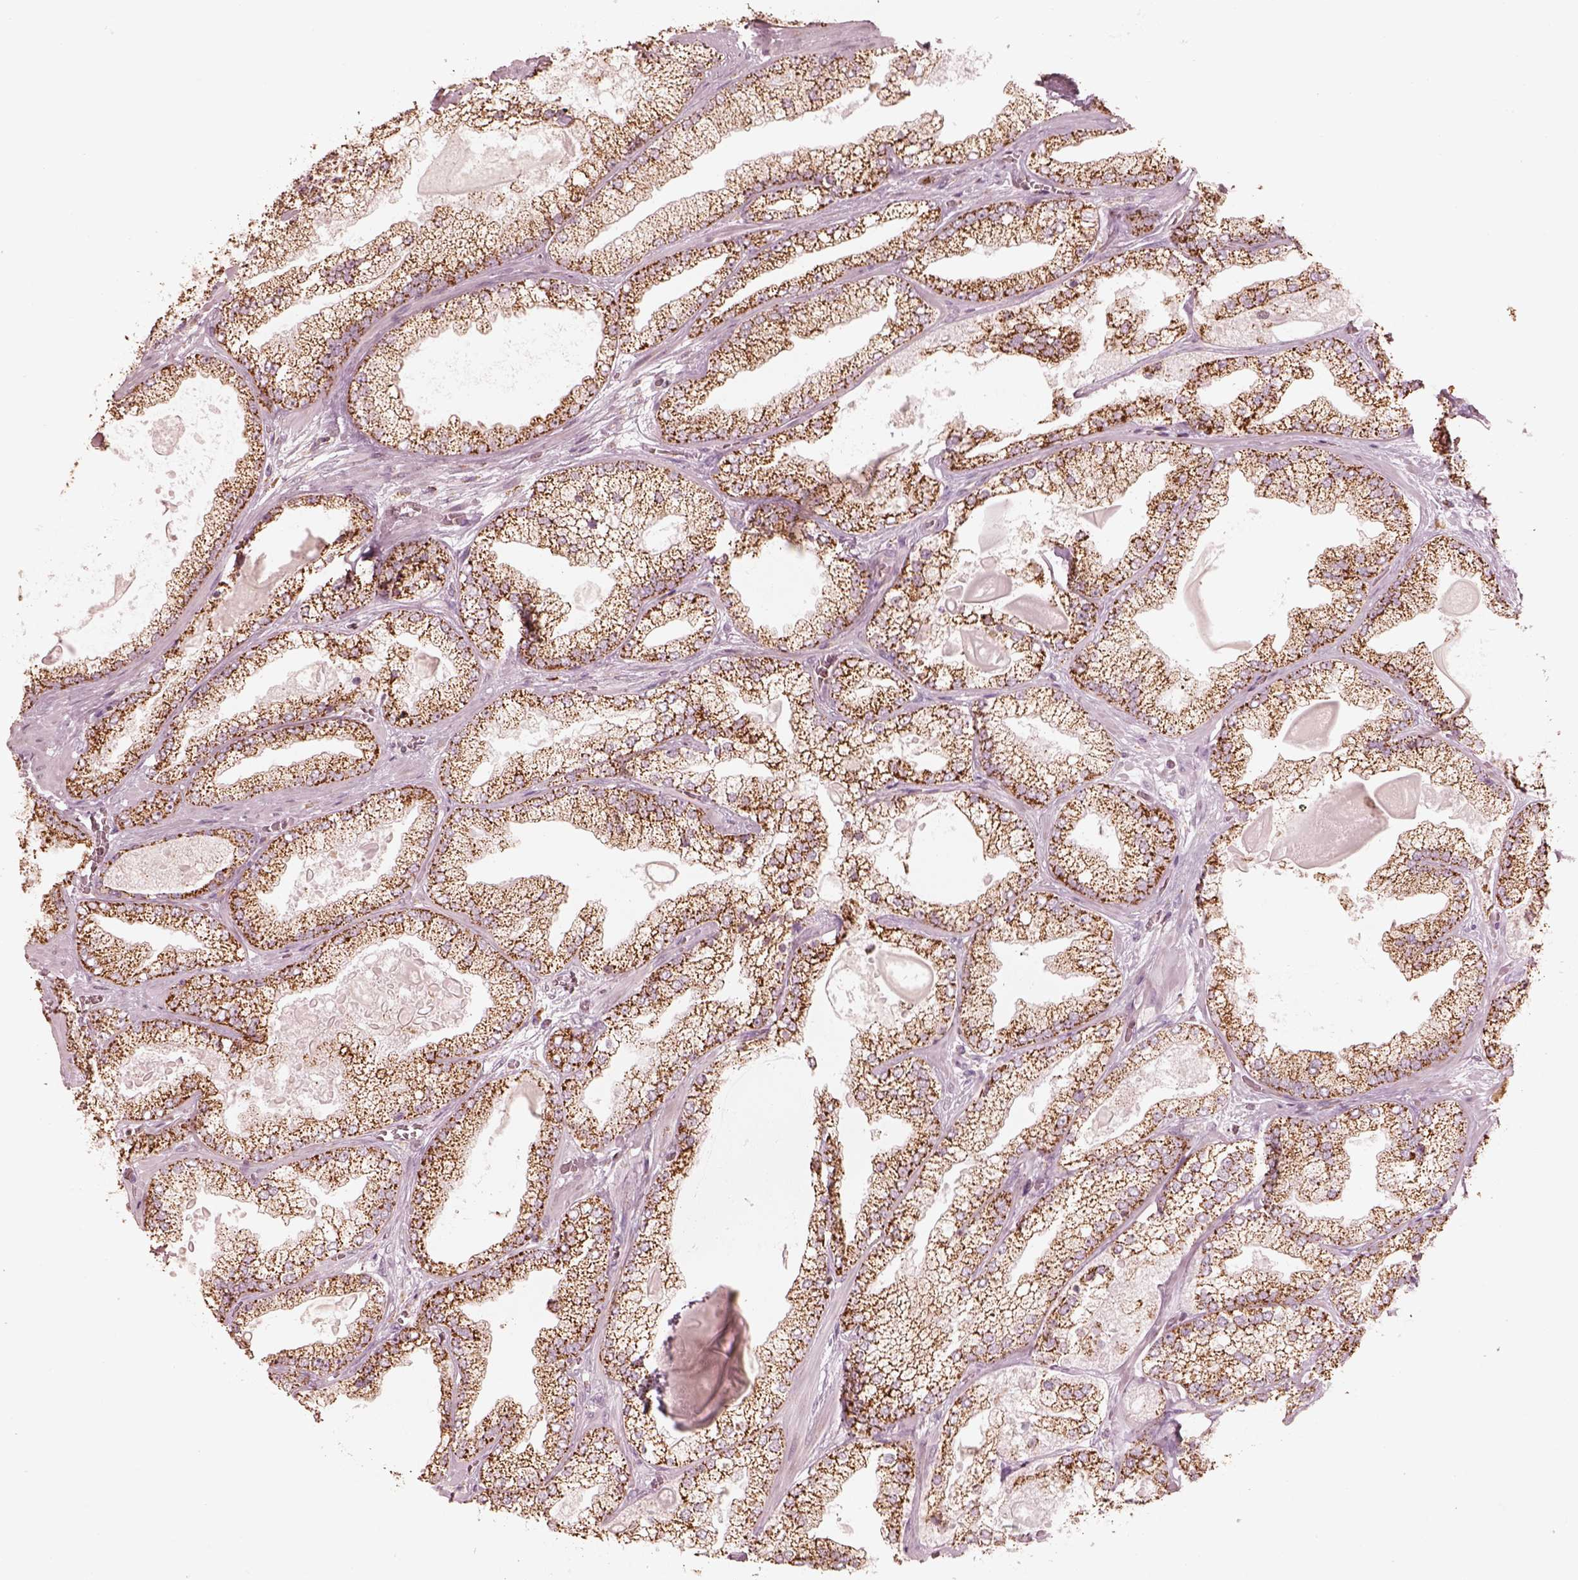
{"staining": {"intensity": "strong", "quantity": ">75%", "location": "cytoplasmic/membranous"}, "tissue": "prostate cancer", "cell_type": "Tumor cells", "image_type": "cancer", "snomed": [{"axis": "morphology", "description": "Adenocarcinoma, Low grade"}, {"axis": "topography", "description": "Prostate"}], "caption": "This is a micrograph of immunohistochemistry staining of adenocarcinoma (low-grade) (prostate), which shows strong positivity in the cytoplasmic/membranous of tumor cells.", "gene": "ENTPD6", "patient": {"sex": "male", "age": 57}}